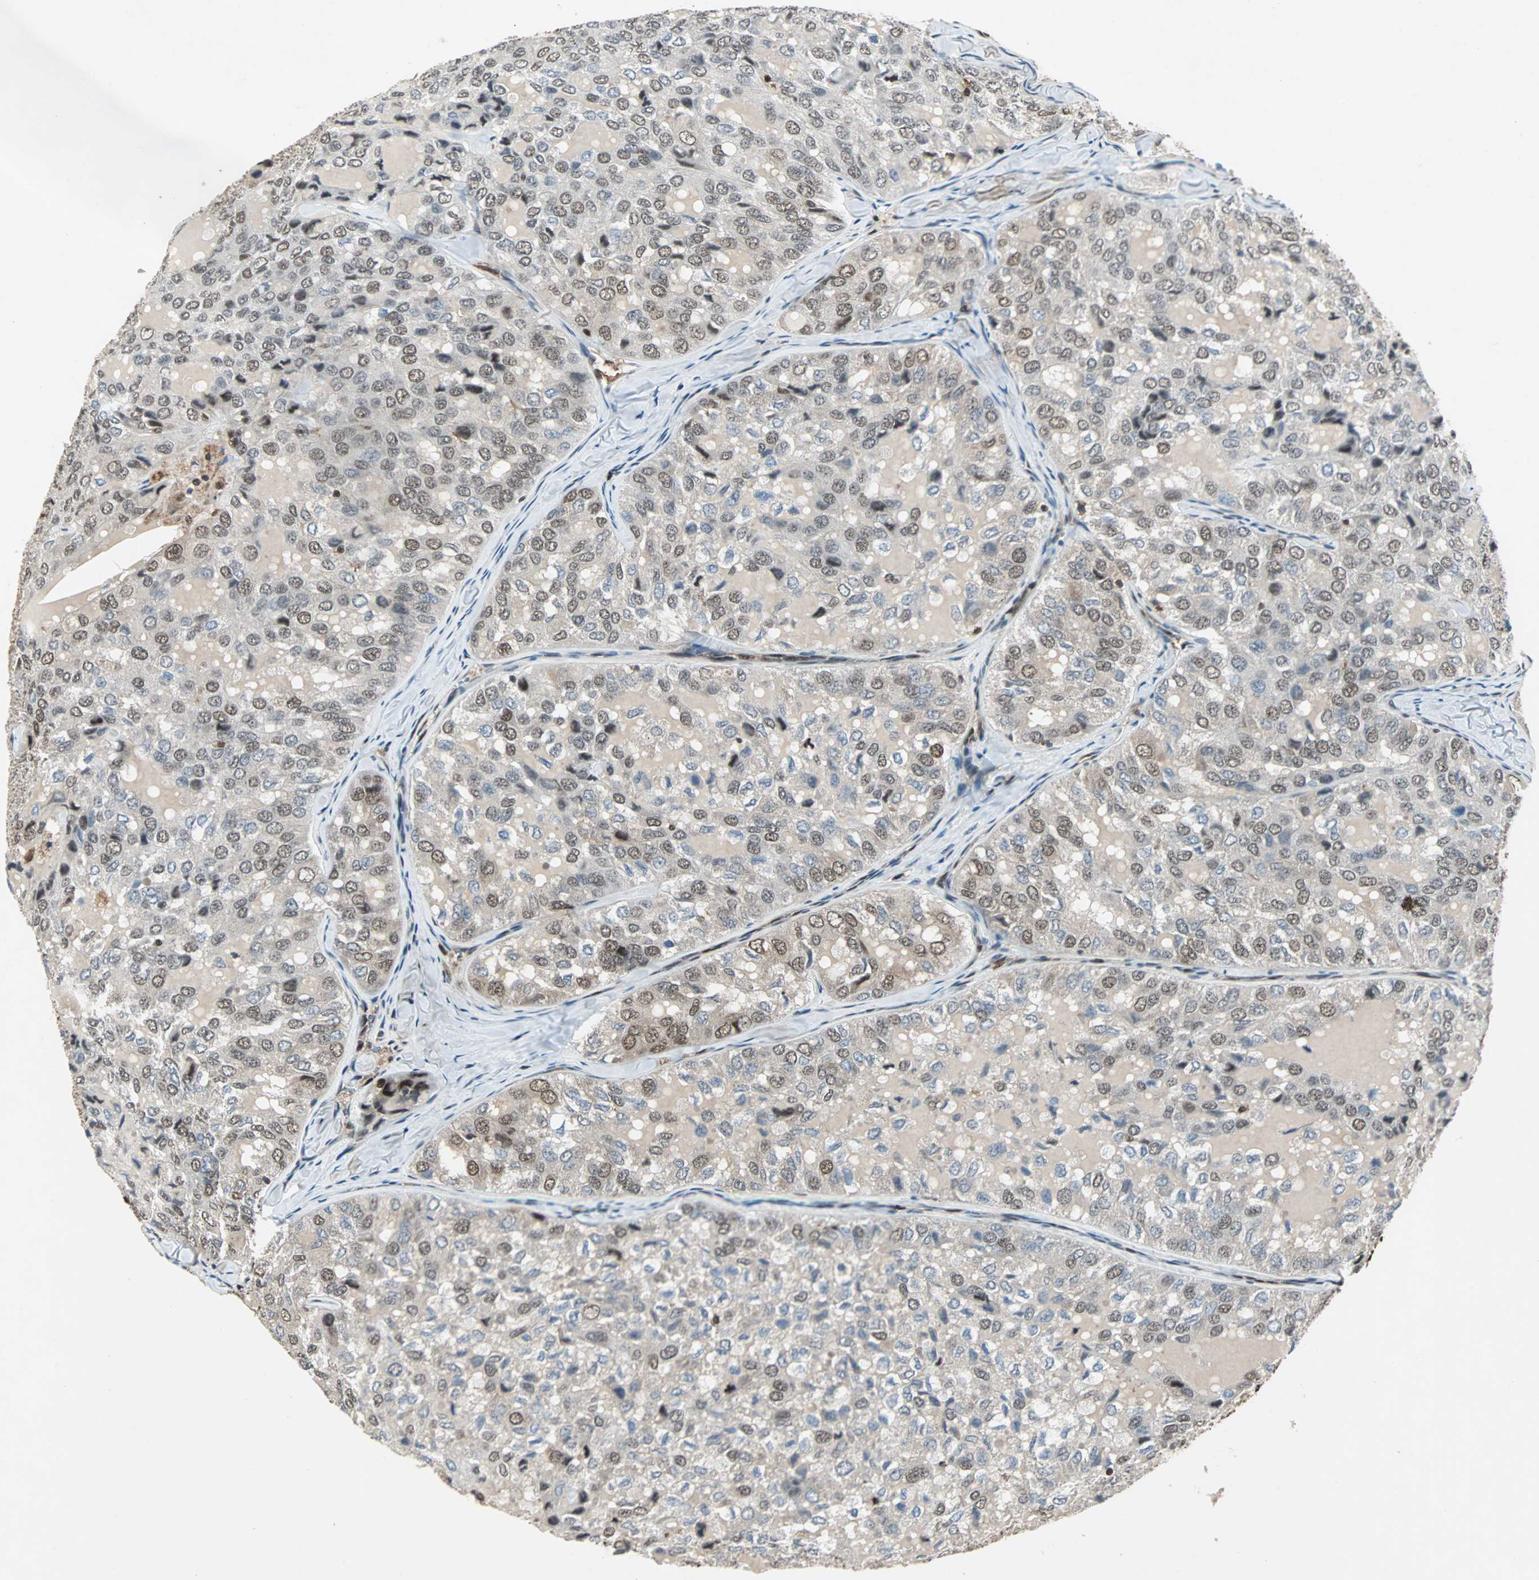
{"staining": {"intensity": "moderate", "quantity": "25%-75%", "location": "cytoplasmic/membranous,nuclear"}, "tissue": "thyroid cancer", "cell_type": "Tumor cells", "image_type": "cancer", "snomed": [{"axis": "morphology", "description": "Follicular adenoma carcinoma, NOS"}, {"axis": "topography", "description": "Thyroid gland"}], "caption": "Protein staining of thyroid cancer tissue reveals moderate cytoplasmic/membranous and nuclear staining in approximately 25%-75% of tumor cells.", "gene": "ACLY", "patient": {"sex": "male", "age": 75}}